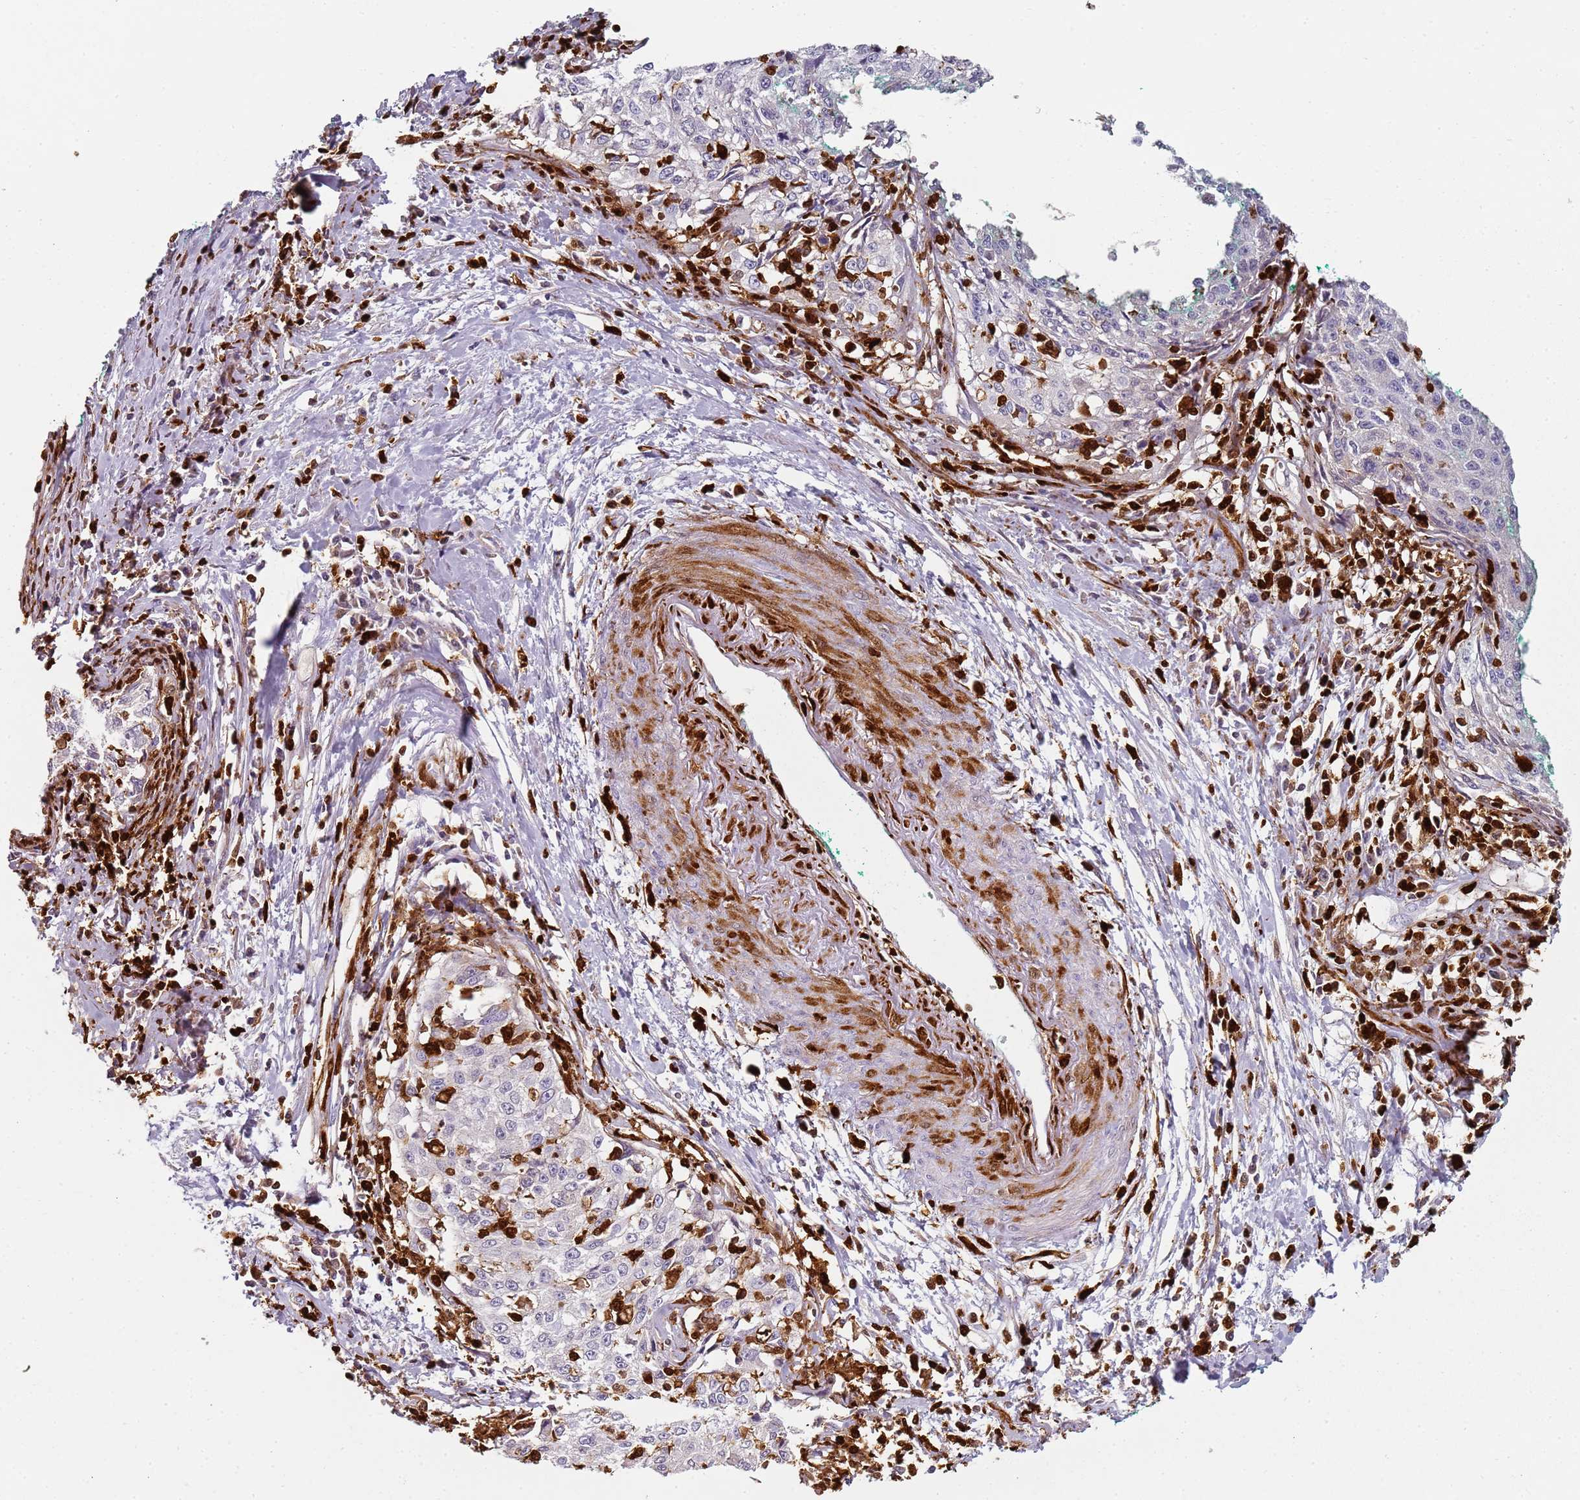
{"staining": {"intensity": "negative", "quantity": "none", "location": "none"}, "tissue": "cervical cancer", "cell_type": "Tumor cells", "image_type": "cancer", "snomed": [{"axis": "morphology", "description": "Squamous cell carcinoma, NOS"}, {"axis": "topography", "description": "Cervix"}], "caption": "There is no significant expression in tumor cells of cervical cancer (squamous cell carcinoma).", "gene": "S100A4", "patient": {"sex": "female", "age": 57}}